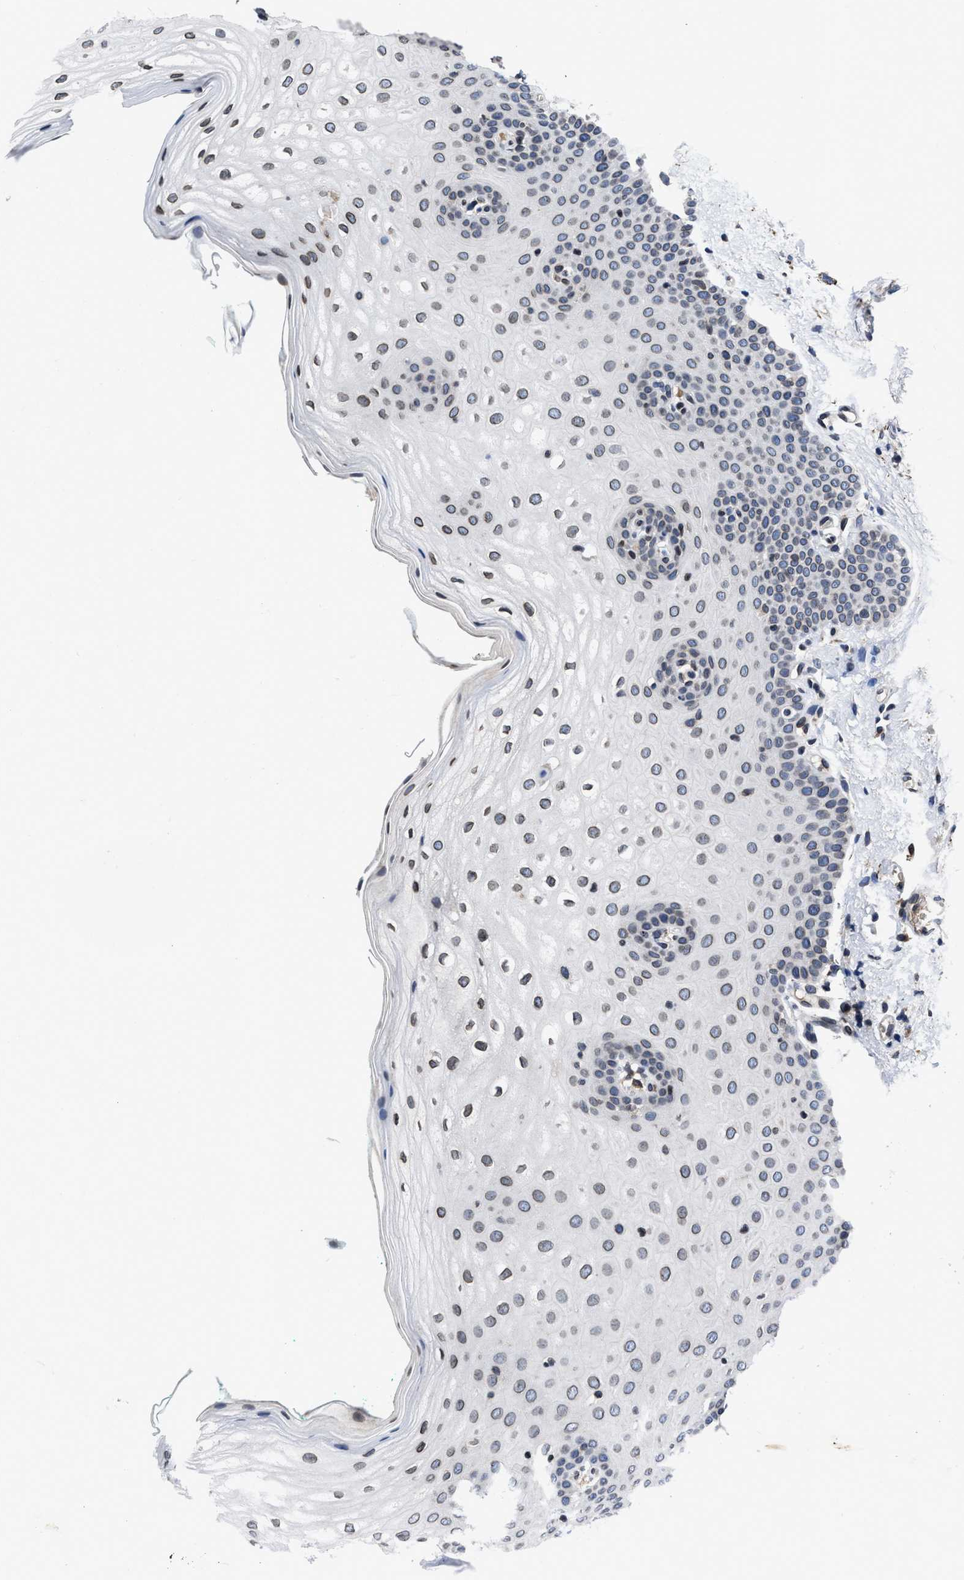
{"staining": {"intensity": "weak", "quantity": "<25%", "location": "cytoplasmic/membranous"}, "tissue": "oral mucosa", "cell_type": "Squamous epithelial cells", "image_type": "normal", "snomed": [{"axis": "morphology", "description": "Normal tissue, NOS"}, {"axis": "topography", "description": "Skin"}, {"axis": "topography", "description": "Oral tissue"}], "caption": "High power microscopy histopathology image of an immunohistochemistry image of unremarkable oral mucosa, revealing no significant positivity in squamous epithelial cells.", "gene": "CACNA1D", "patient": {"sex": "male", "age": 84}}